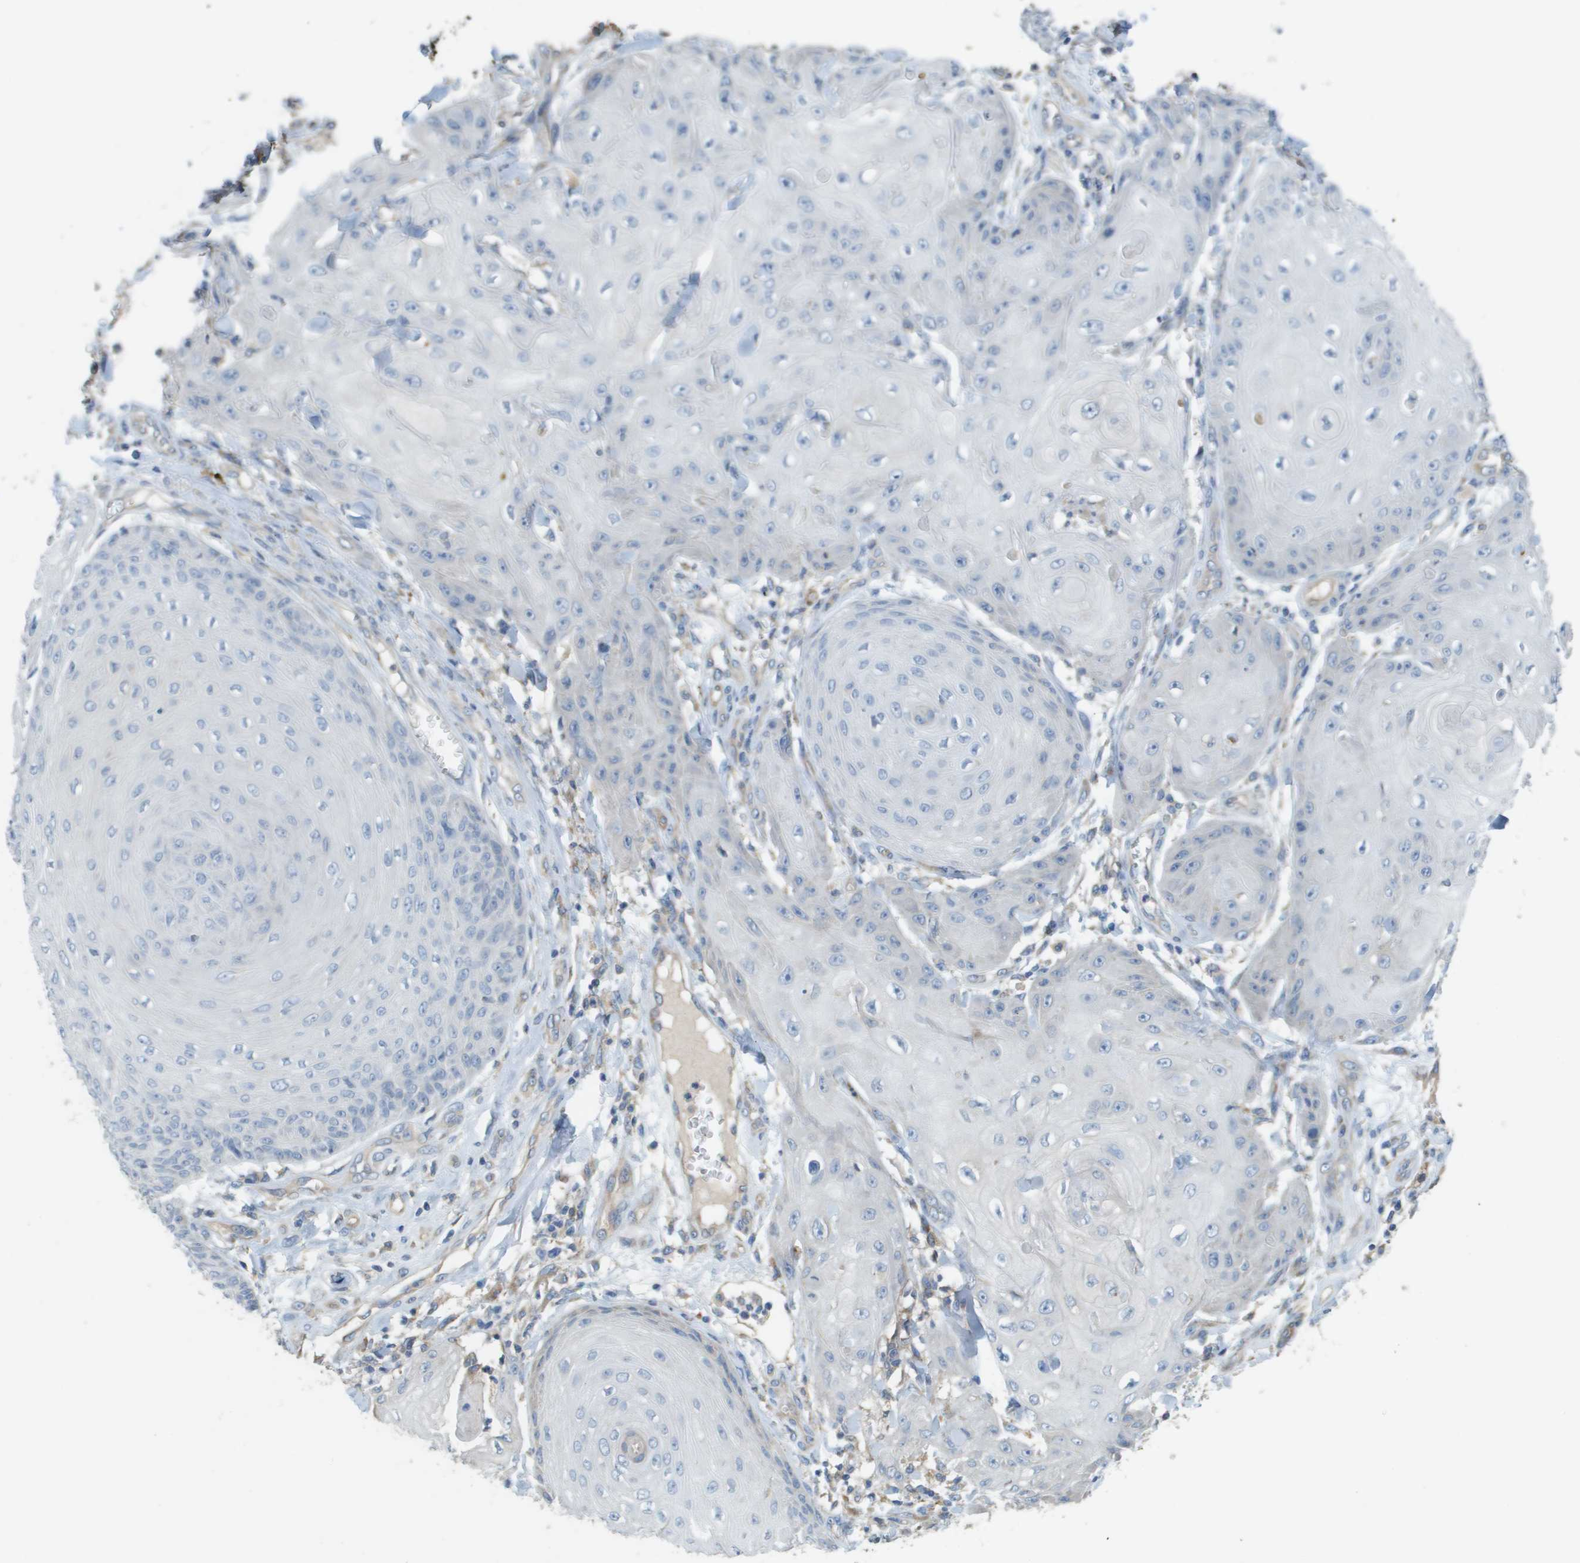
{"staining": {"intensity": "negative", "quantity": "none", "location": "none"}, "tissue": "skin cancer", "cell_type": "Tumor cells", "image_type": "cancer", "snomed": [{"axis": "morphology", "description": "Squamous cell carcinoma, NOS"}, {"axis": "topography", "description": "Skin"}], "caption": "Immunohistochemistry (IHC) photomicrograph of squamous cell carcinoma (skin) stained for a protein (brown), which exhibits no positivity in tumor cells. (Stains: DAB IHC with hematoxylin counter stain, Microscopy: brightfield microscopy at high magnification).", "gene": "CASP10", "patient": {"sex": "male", "age": 74}}